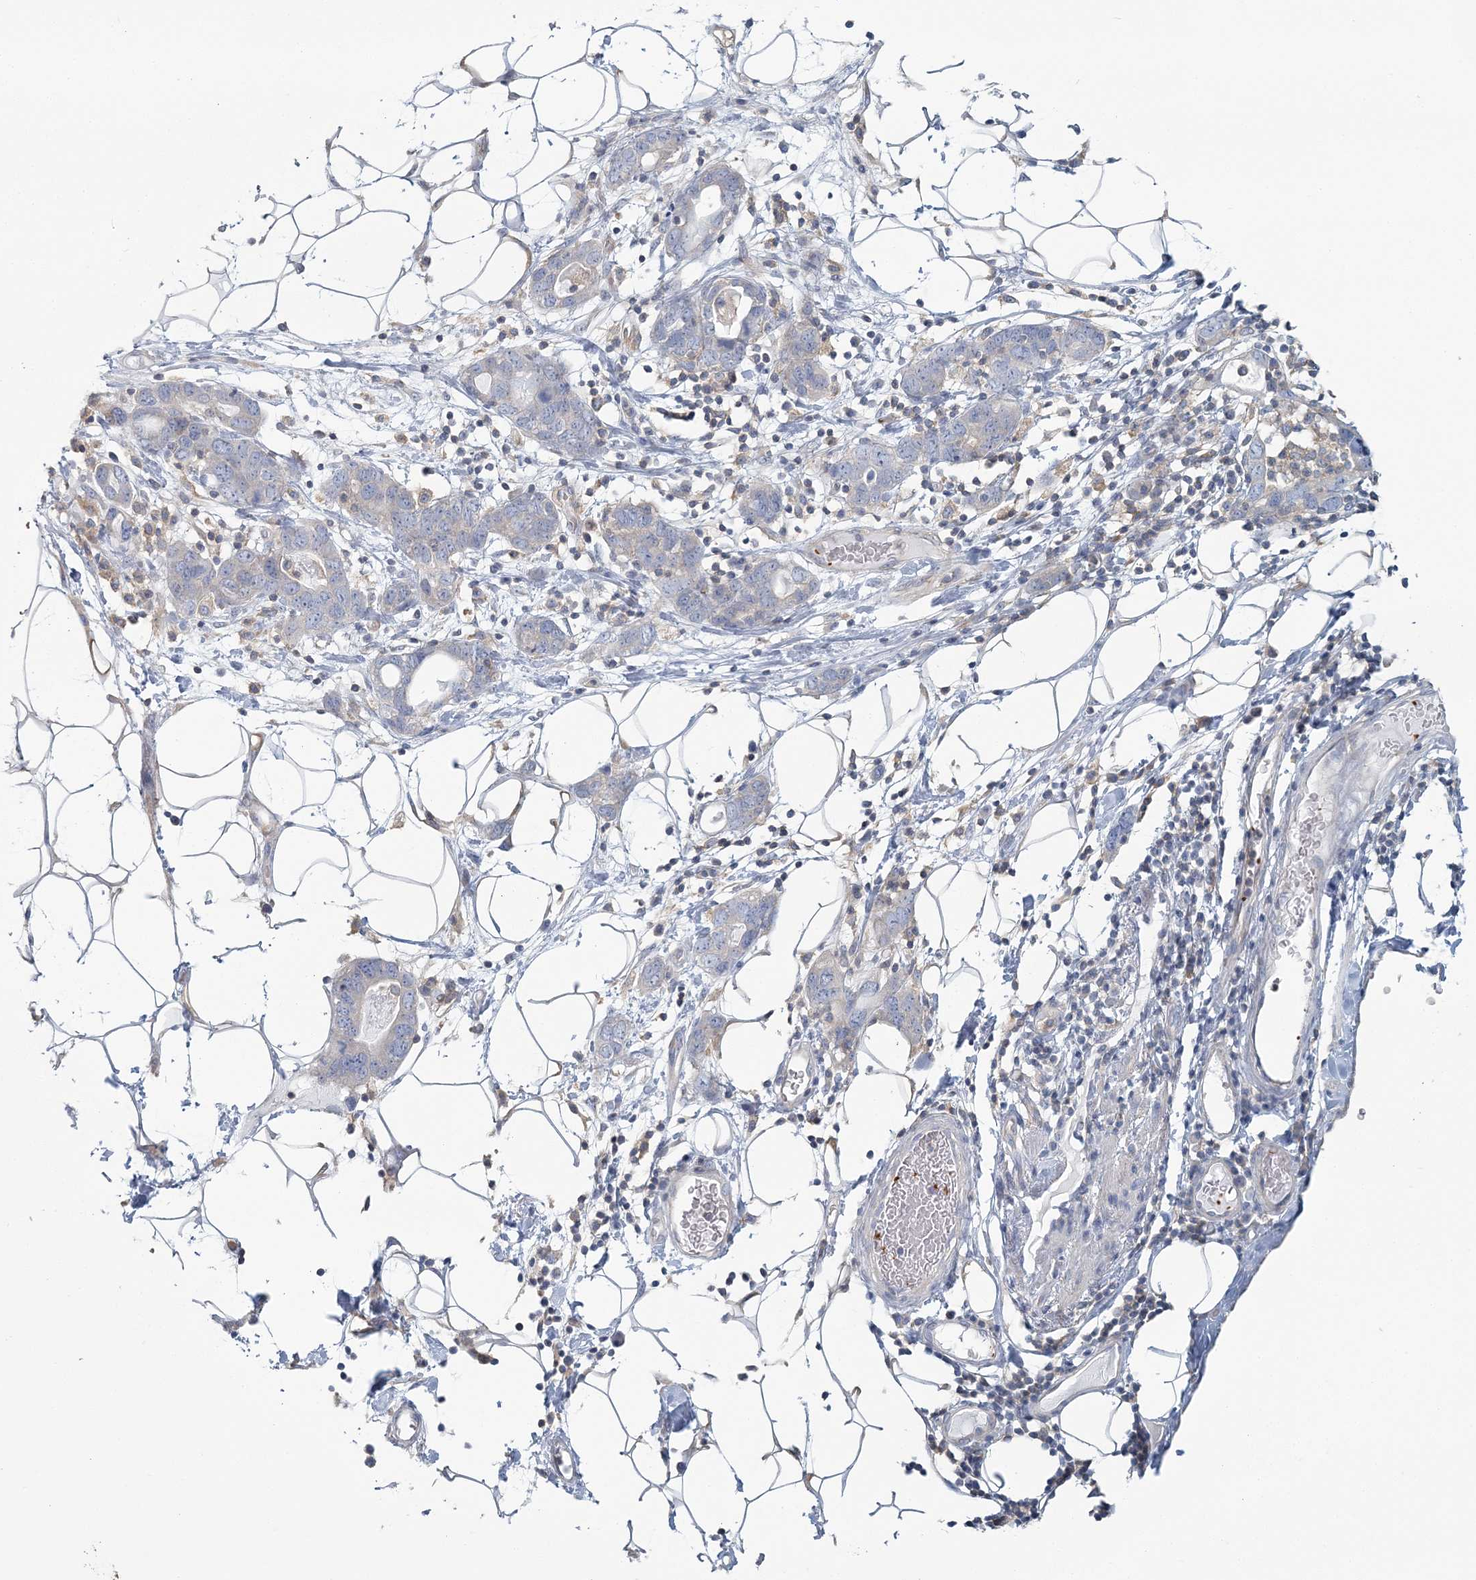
{"staining": {"intensity": "negative", "quantity": "none", "location": "none"}, "tissue": "stomach cancer", "cell_type": "Tumor cells", "image_type": "cancer", "snomed": [{"axis": "morphology", "description": "Adenocarcinoma, NOS"}, {"axis": "topography", "description": "Stomach, lower"}], "caption": "Protein analysis of stomach cancer (adenocarcinoma) shows no significant staining in tumor cells.", "gene": "CUEDC2", "patient": {"sex": "female", "age": 93}}